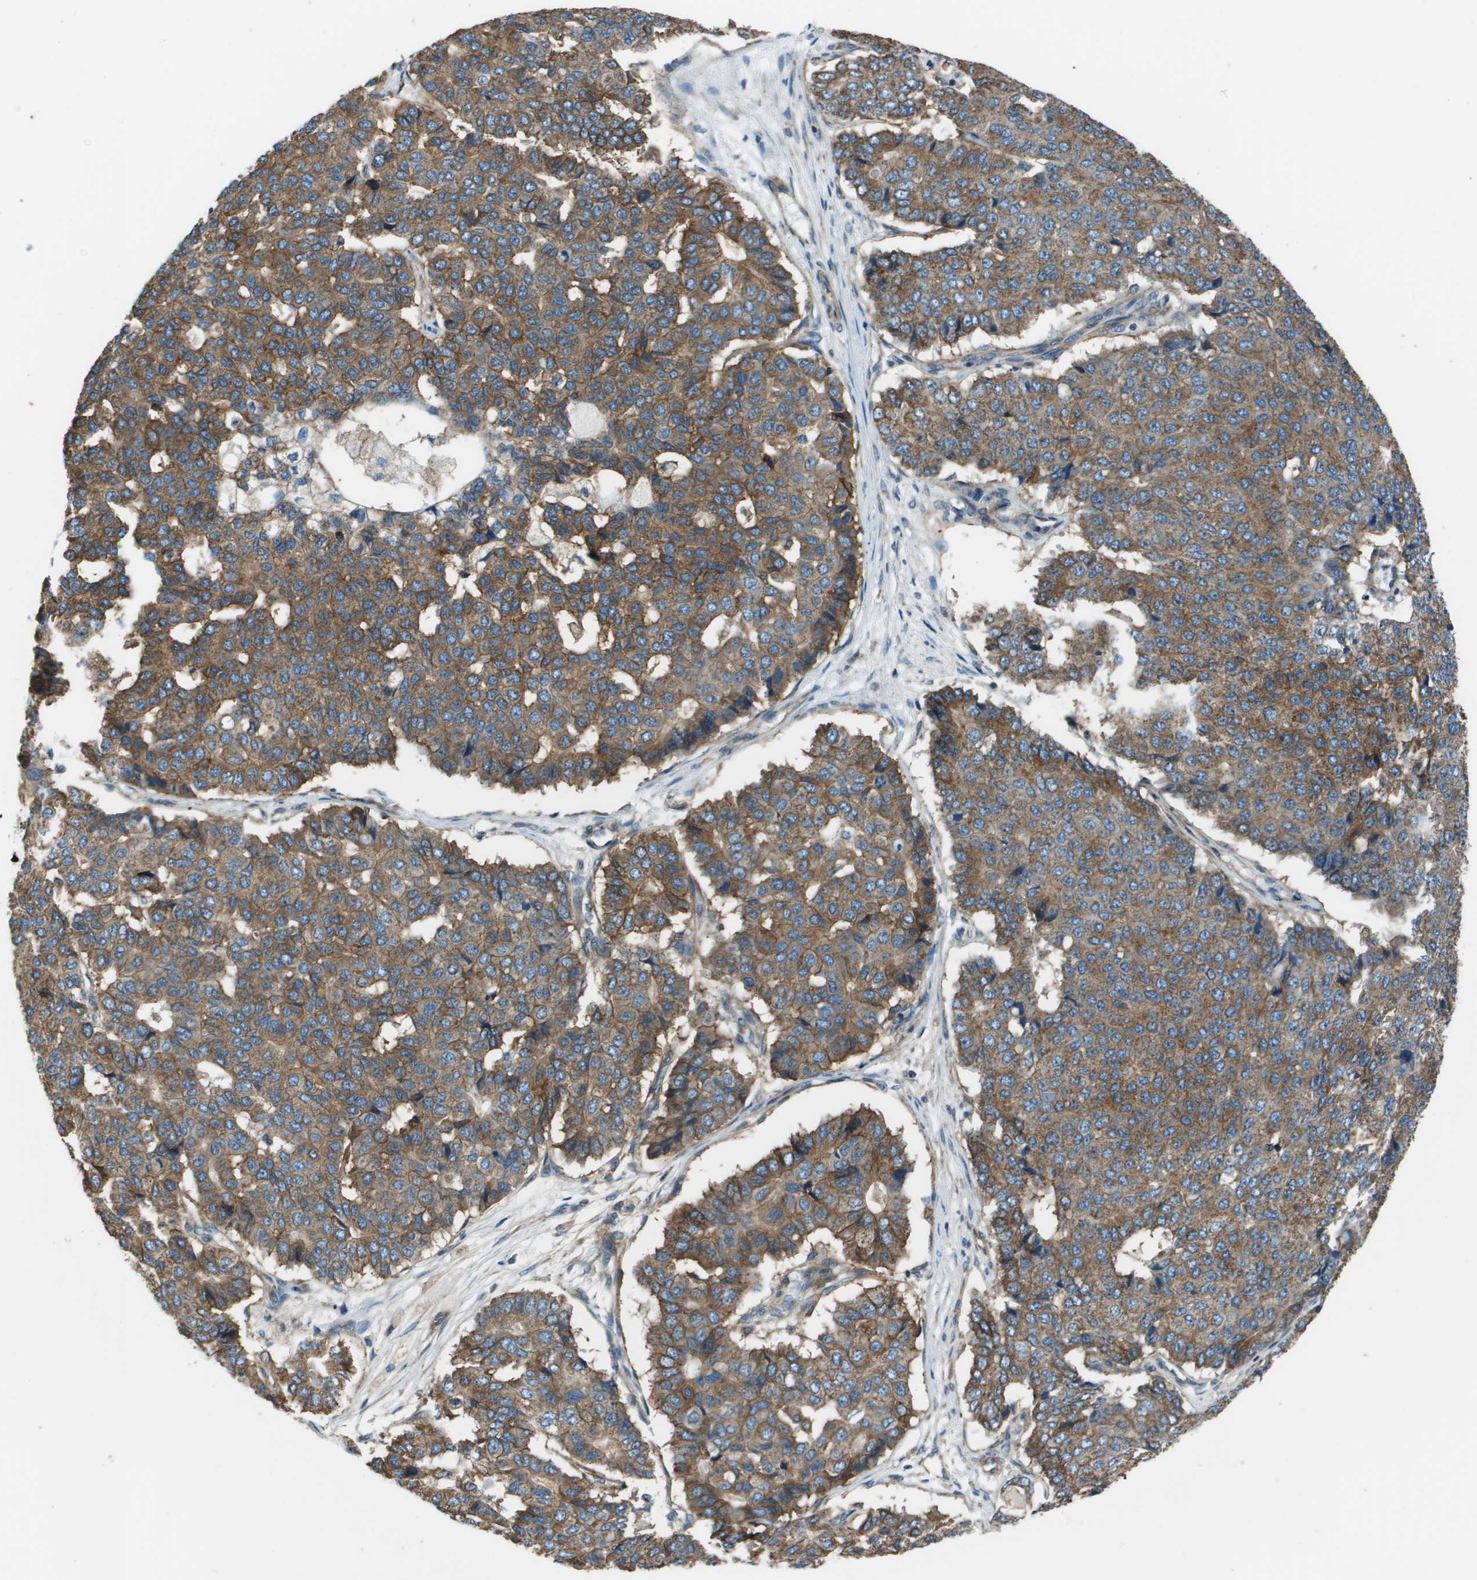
{"staining": {"intensity": "moderate", "quantity": ">75%", "location": "cytoplasmic/membranous"}, "tissue": "pancreatic cancer", "cell_type": "Tumor cells", "image_type": "cancer", "snomed": [{"axis": "morphology", "description": "Adenocarcinoma, NOS"}, {"axis": "topography", "description": "Pancreas"}], "caption": "Pancreatic cancer tissue reveals moderate cytoplasmic/membranous positivity in about >75% of tumor cells", "gene": "TMEM51", "patient": {"sex": "male", "age": 50}}